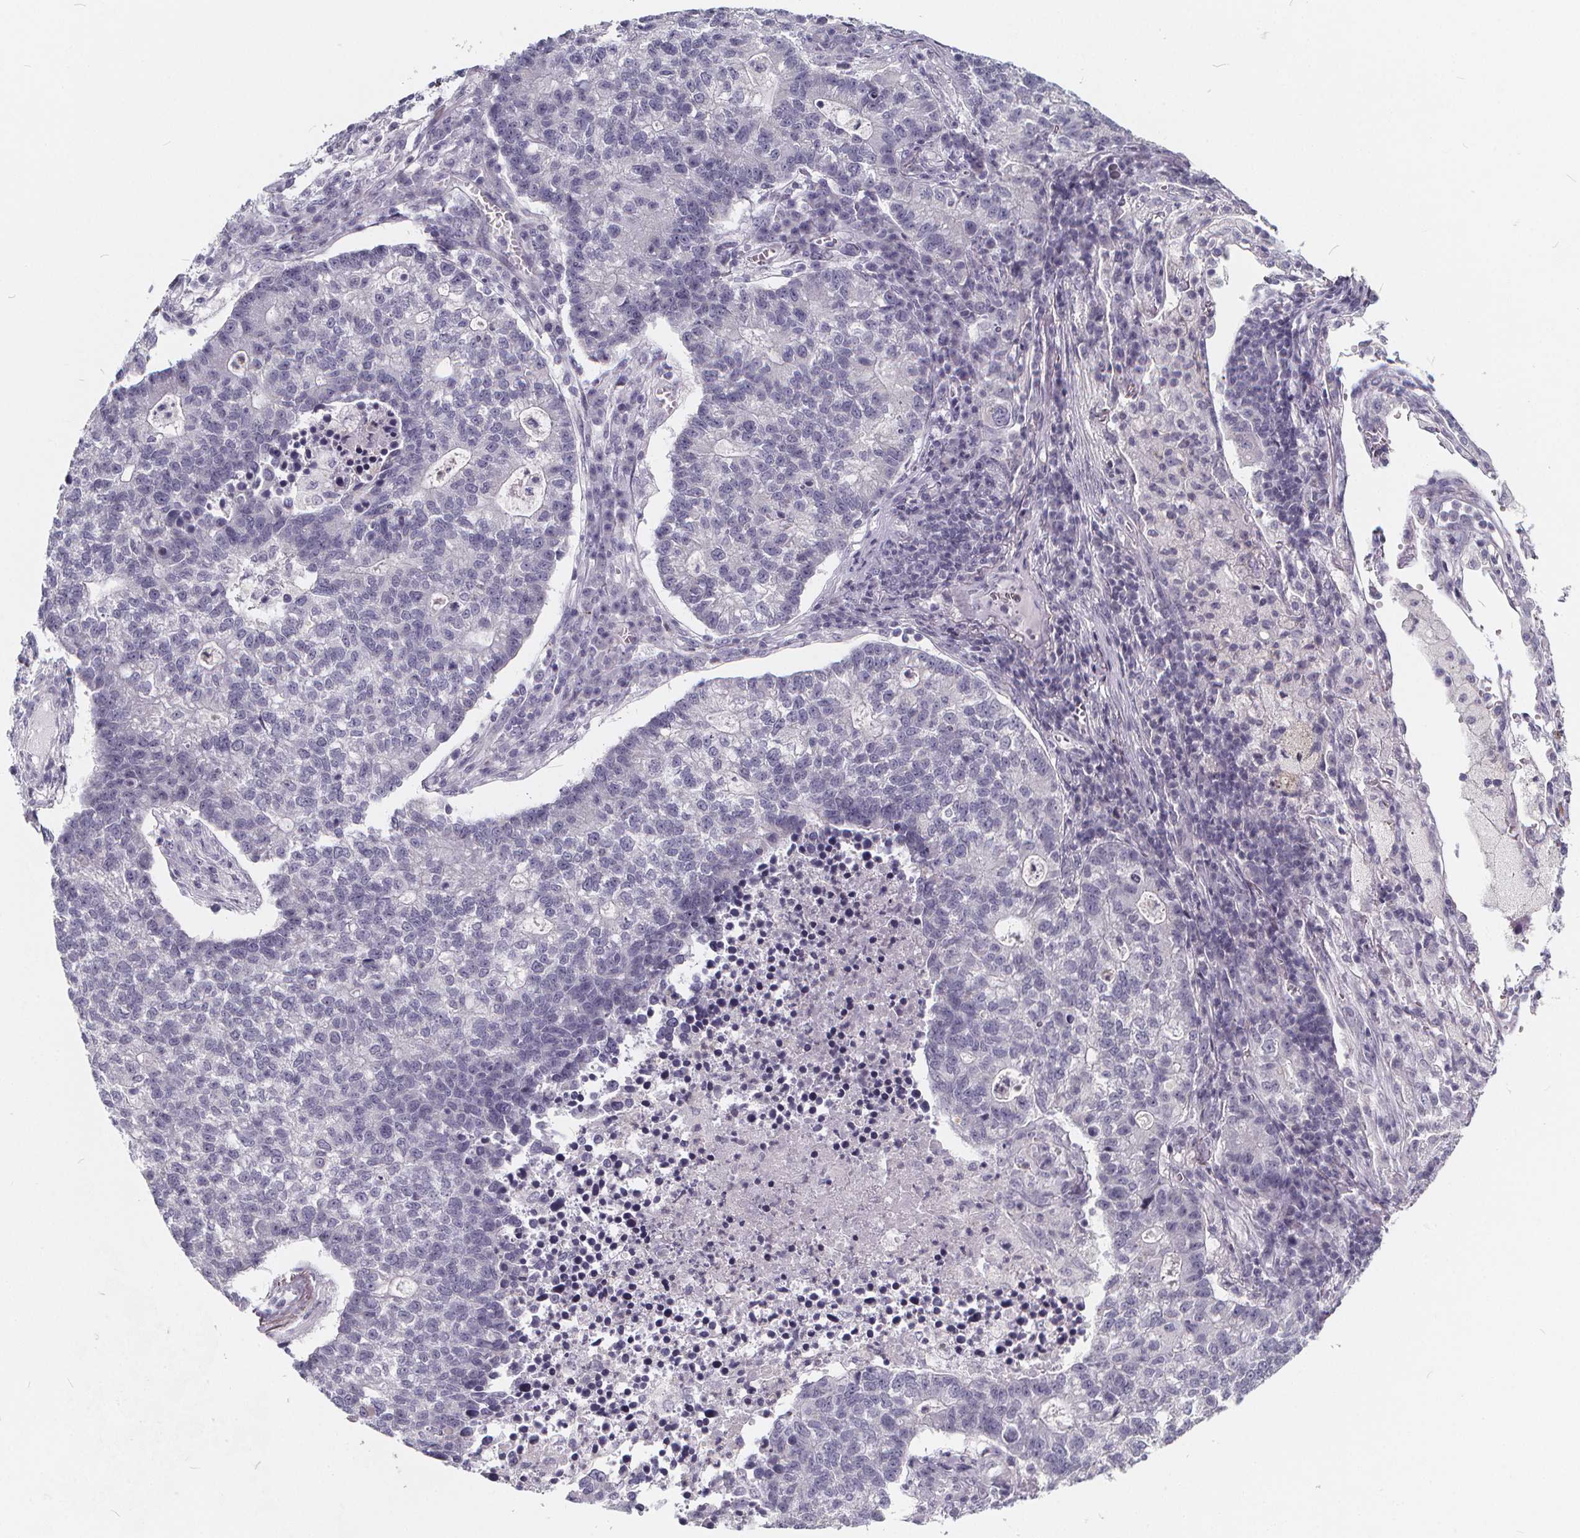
{"staining": {"intensity": "negative", "quantity": "none", "location": "none"}, "tissue": "lung cancer", "cell_type": "Tumor cells", "image_type": "cancer", "snomed": [{"axis": "morphology", "description": "Adenocarcinoma, NOS"}, {"axis": "topography", "description": "Lung"}], "caption": "The immunohistochemistry photomicrograph has no significant positivity in tumor cells of adenocarcinoma (lung) tissue.", "gene": "SPEF2", "patient": {"sex": "male", "age": 57}}